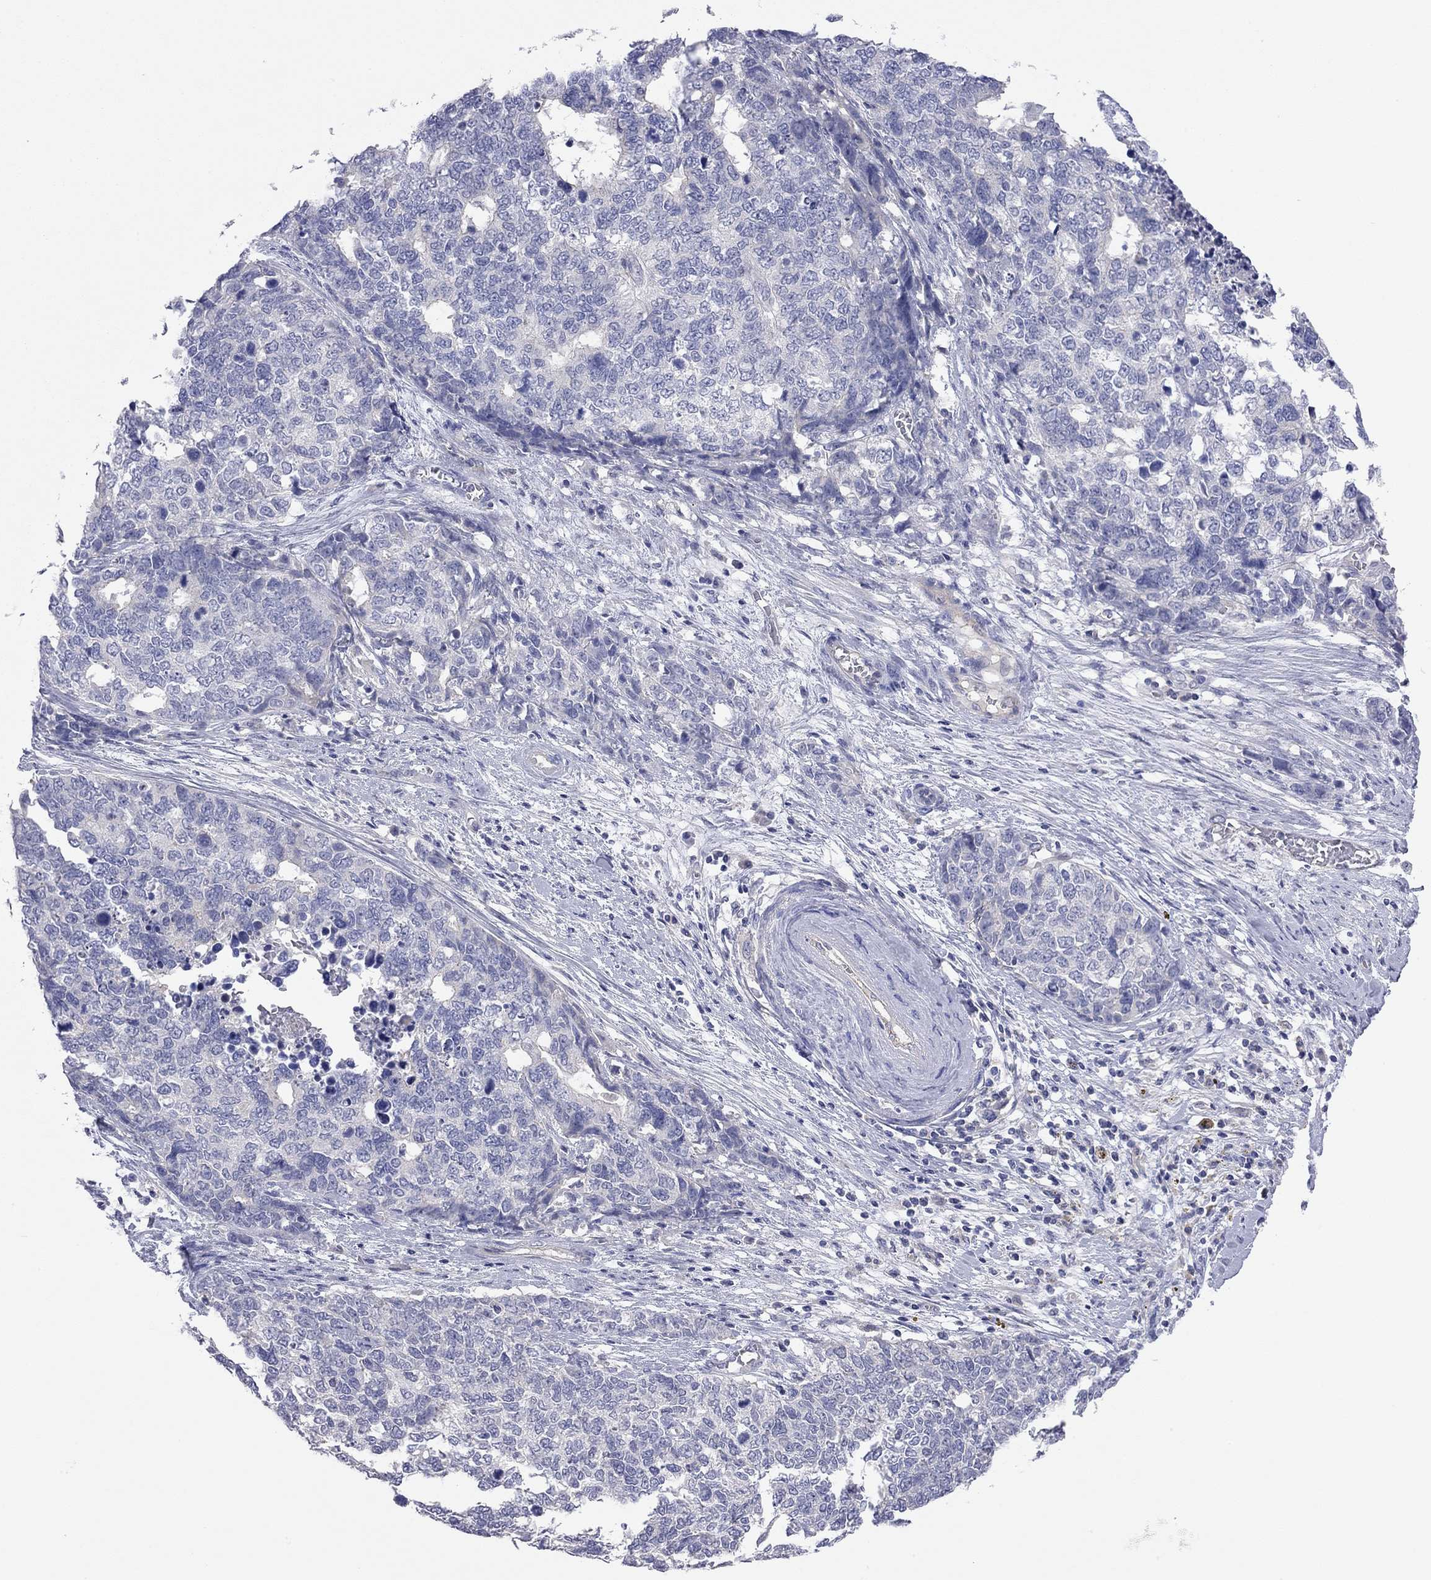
{"staining": {"intensity": "negative", "quantity": "none", "location": "none"}, "tissue": "cervical cancer", "cell_type": "Tumor cells", "image_type": "cancer", "snomed": [{"axis": "morphology", "description": "Squamous cell carcinoma, NOS"}, {"axis": "topography", "description": "Cervix"}], "caption": "There is no significant expression in tumor cells of squamous cell carcinoma (cervical).", "gene": "KCNB1", "patient": {"sex": "female", "age": 63}}